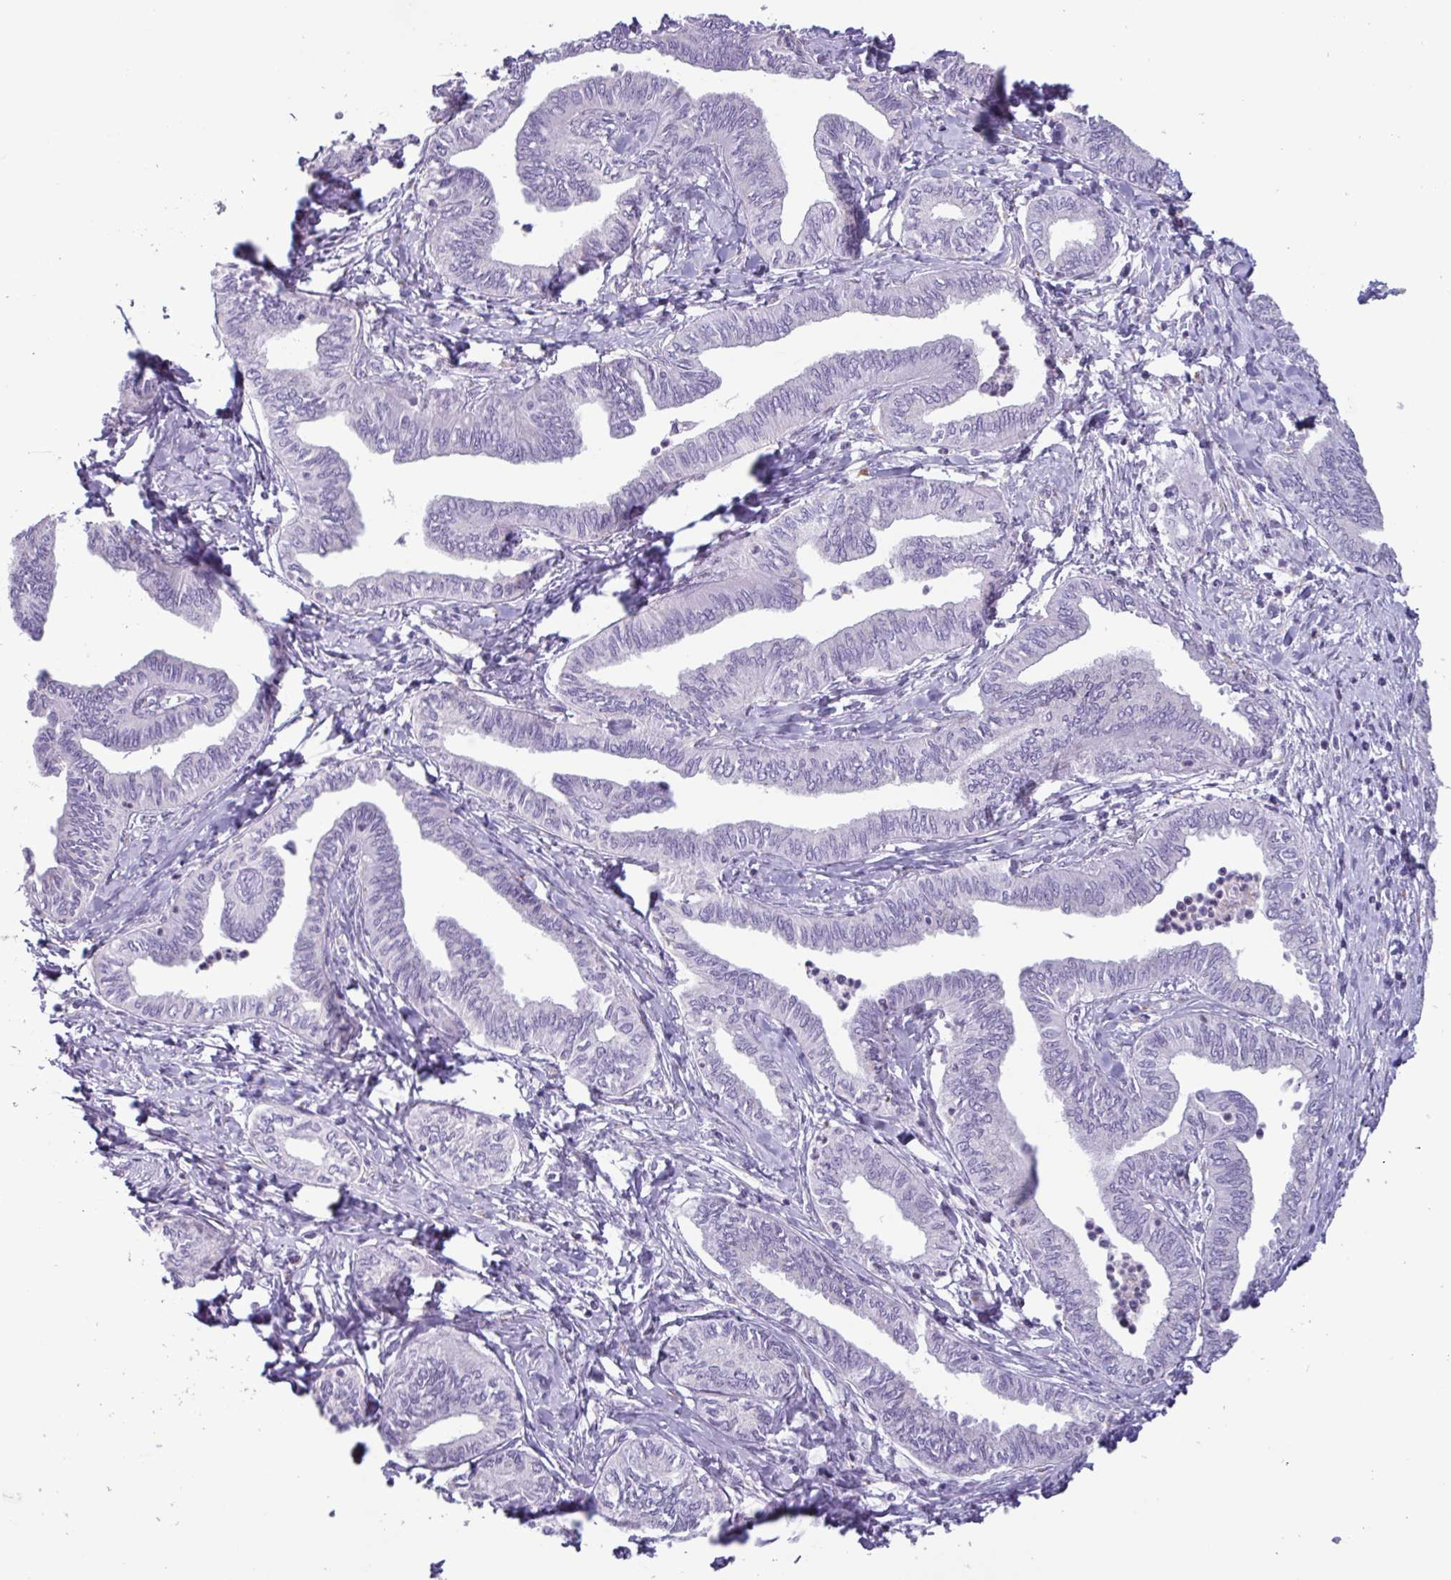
{"staining": {"intensity": "negative", "quantity": "none", "location": "none"}, "tissue": "ovarian cancer", "cell_type": "Tumor cells", "image_type": "cancer", "snomed": [{"axis": "morphology", "description": "Carcinoma, endometroid"}, {"axis": "topography", "description": "Ovary"}], "caption": "Tumor cells show no significant protein positivity in ovarian endometroid carcinoma.", "gene": "ADGRE1", "patient": {"sex": "female", "age": 70}}